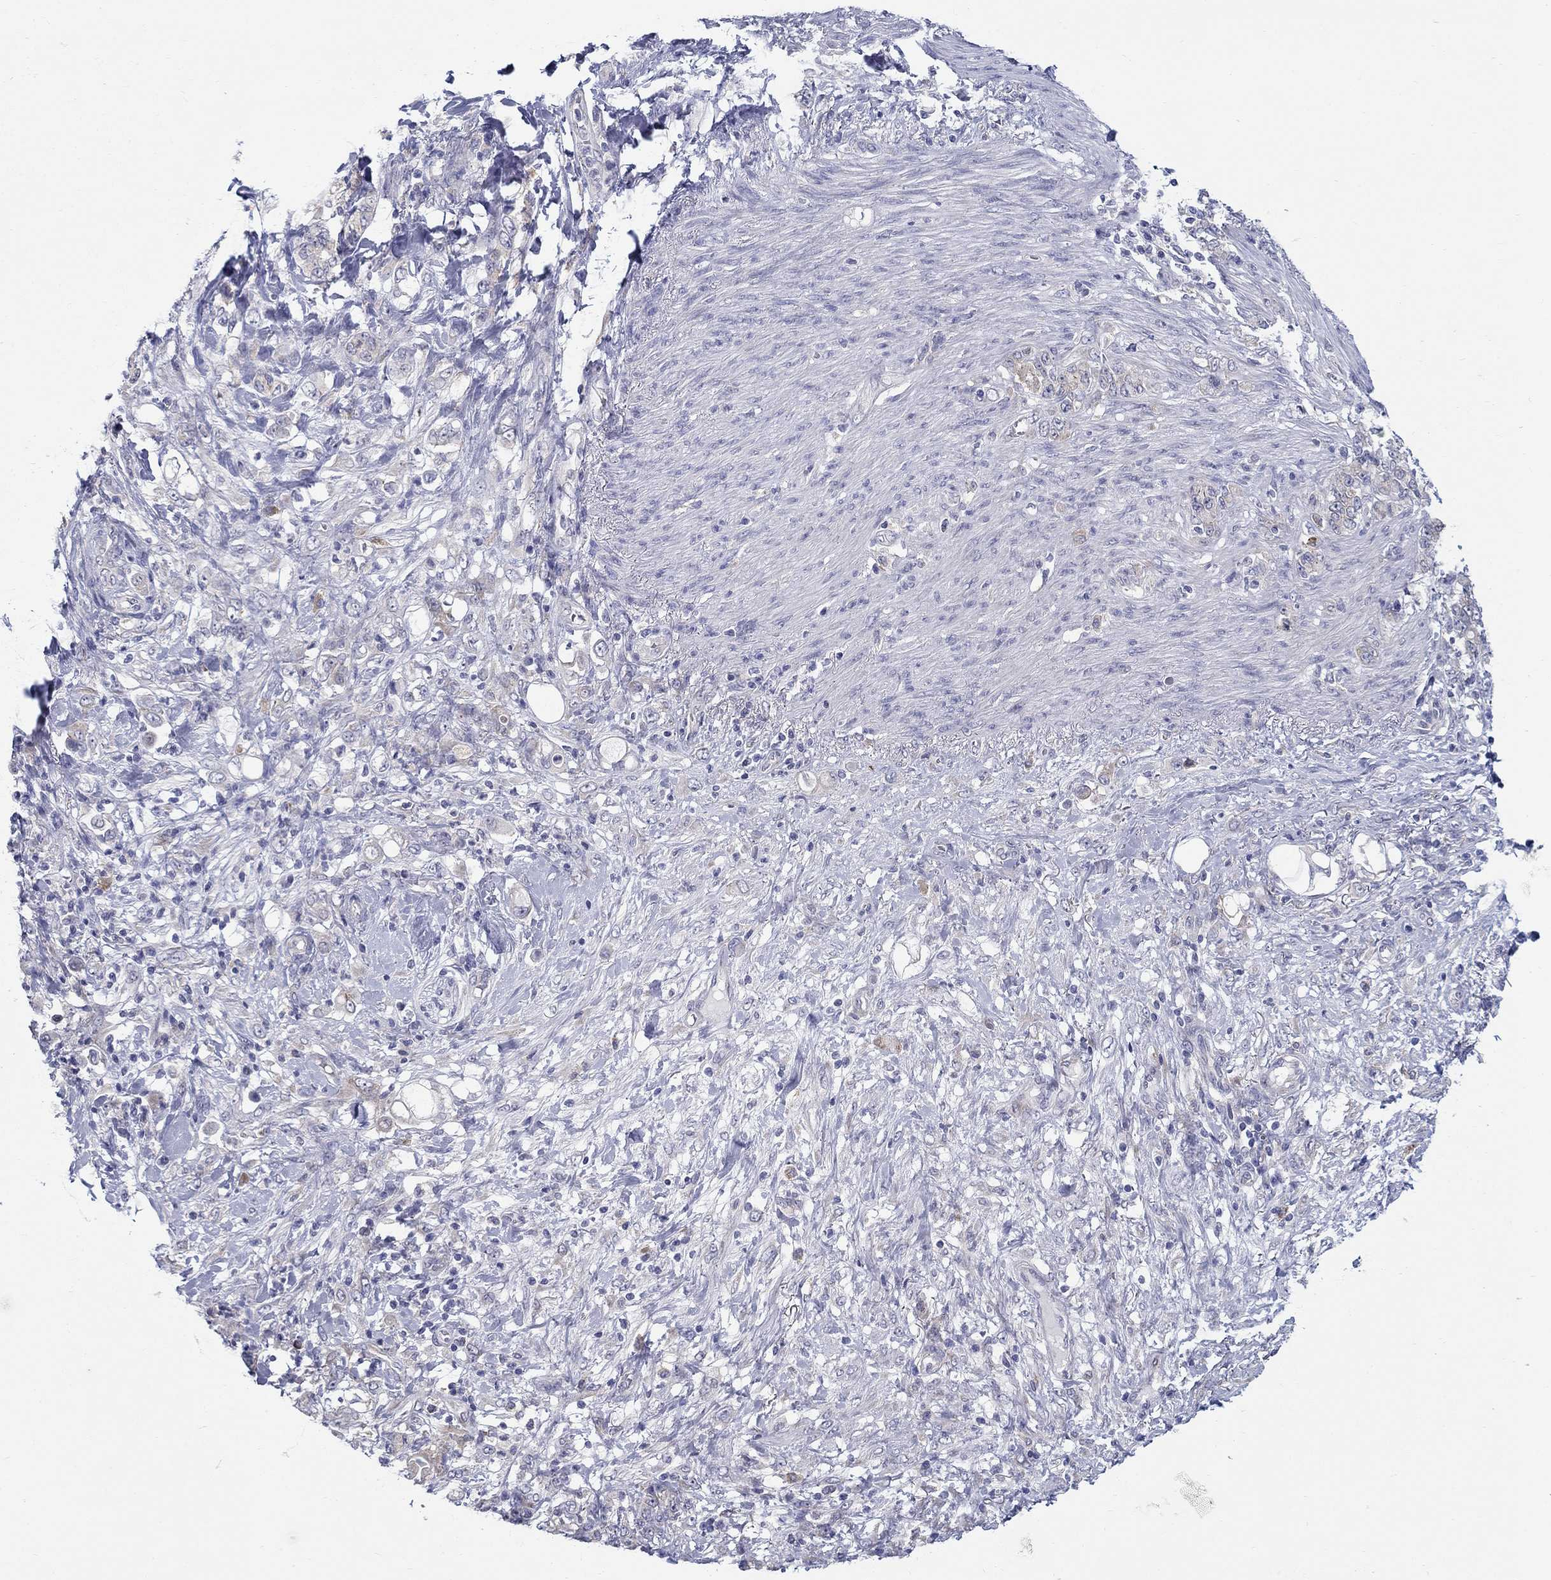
{"staining": {"intensity": "negative", "quantity": "none", "location": "none"}, "tissue": "stomach cancer", "cell_type": "Tumor cells", "image_type": "cancer", "snomed": [{"axis": "morphology", "description": "Adenocarcinoma, NOS"}, {"axis": "topography", "description": "Stomach"}], "caption": "Histopathology image shows no significant protein positivity in tumor cells of stomach adenocarcinoma.", "gene": "QRFPR", "patient": {"sex": "female", "age": 79}}